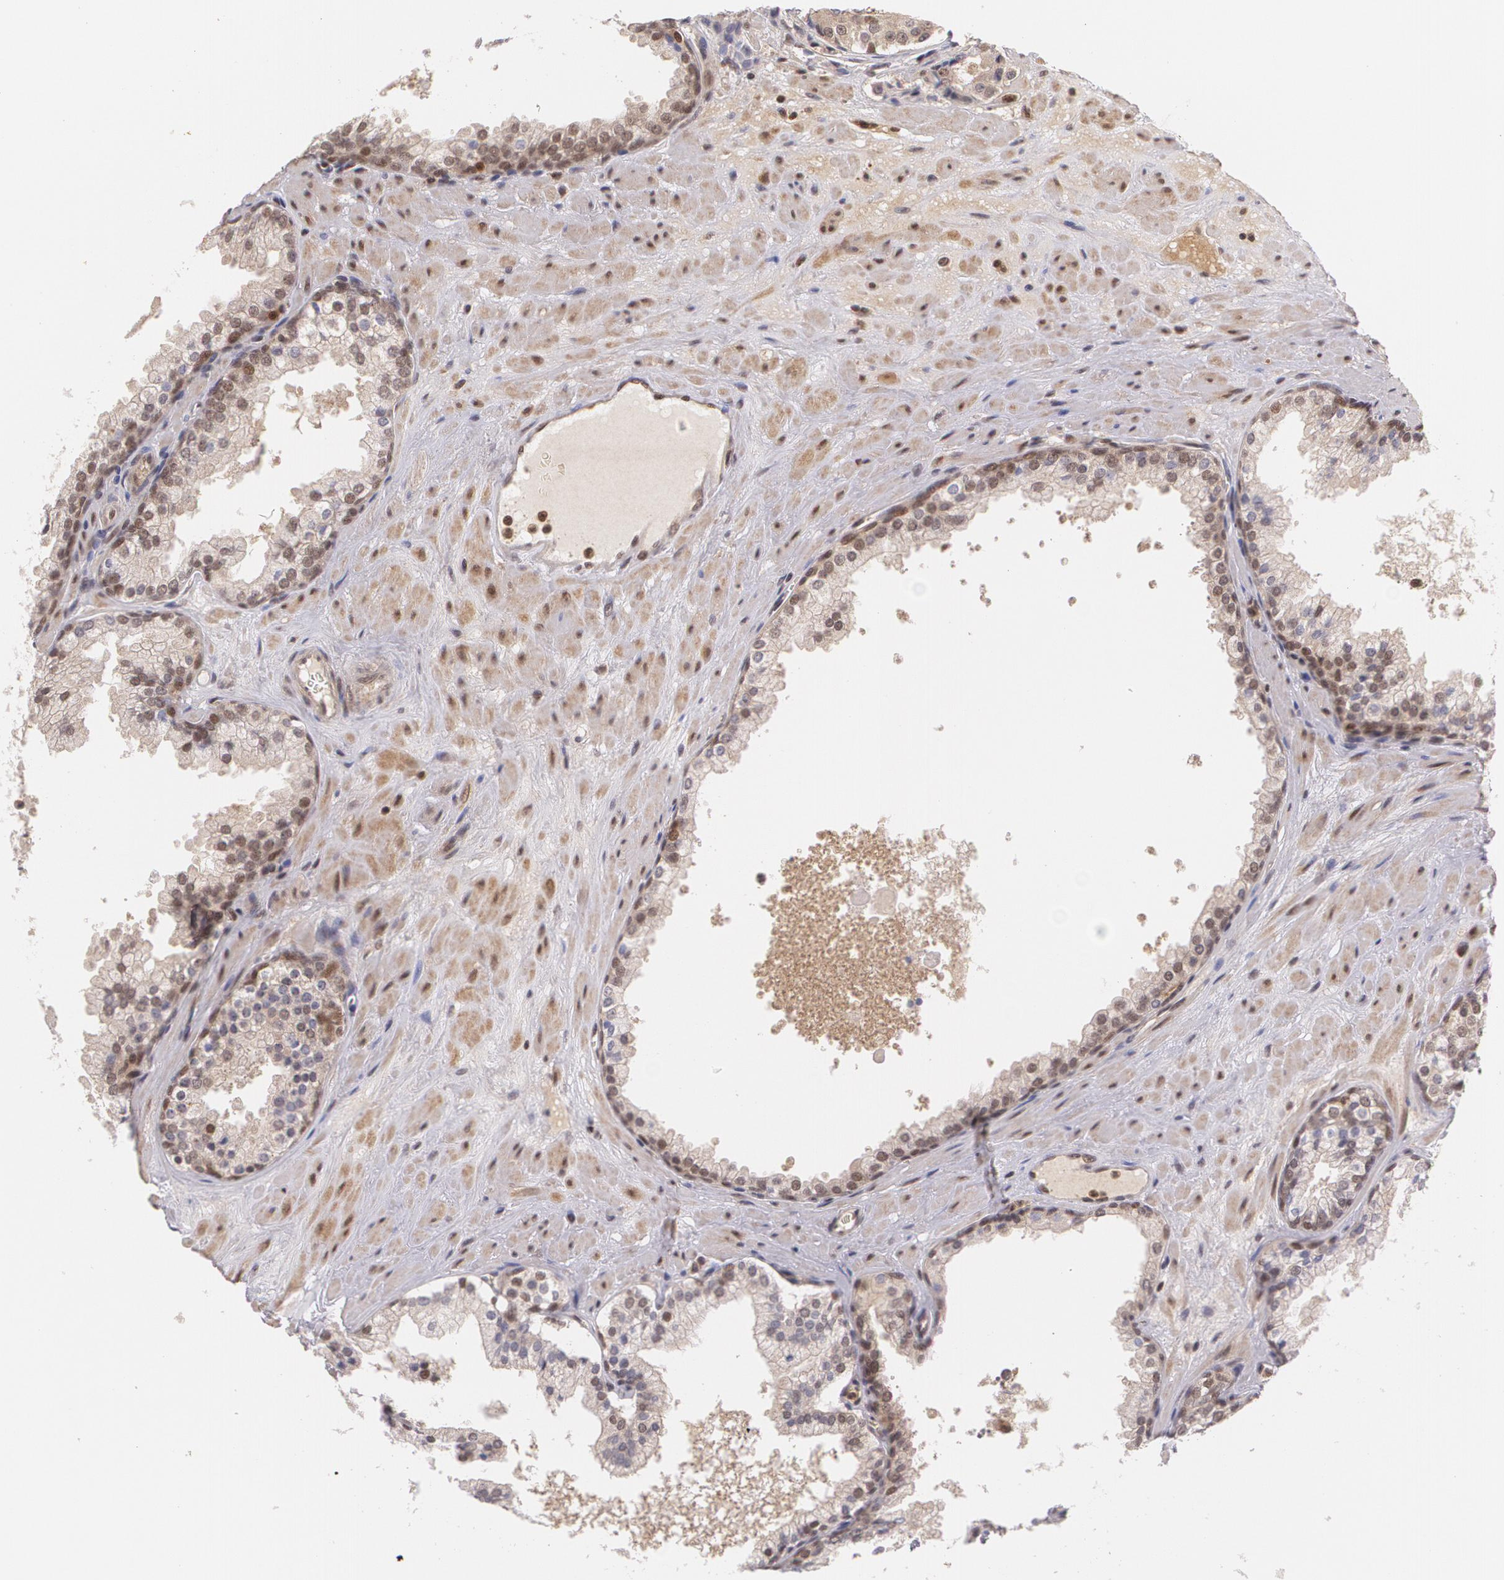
{"staining": {"intensity": "moderate", "quantity": "25%-75%", "location": "cytoplasmic/membranous,nuclear"}, "tissue": "prostate cancer", "cell_type": "Tumor cells", "image_type": "cancer", "snomed": [{"axis": "morphology", "description": "Adenocarcinoma, Medium grade"}, {"axis": "topography", "description": "Prostate"}], "caption": "Approximately 25%-75% of tumor cells in human prostate cancer demonstrate moderate cytoplasmic/membranous and nuclear protein expression as visualized by brown immunohistochemical staining.", "gene": "CUL2", "patient": {"sex": "male", "age": 60}}